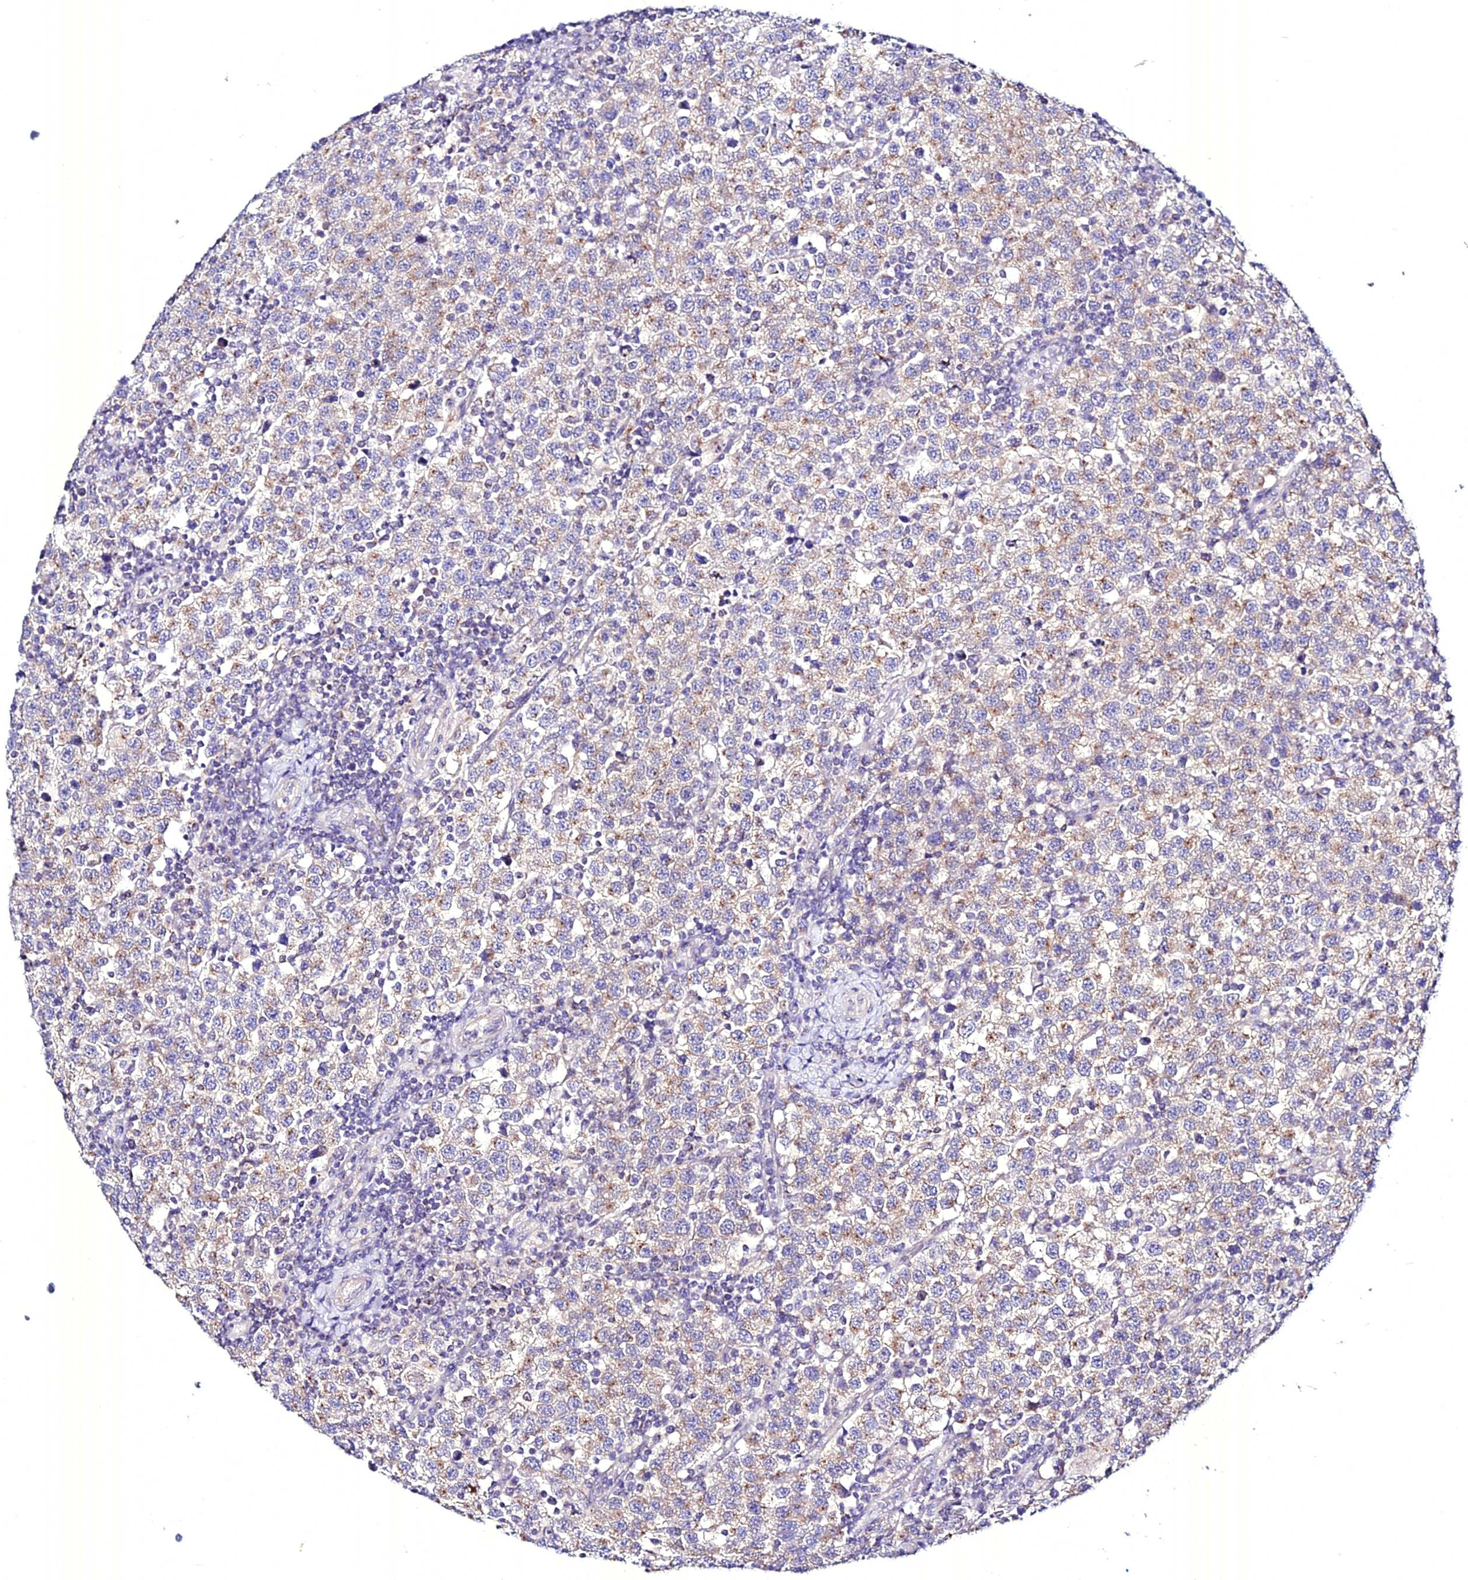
{"staining": {"intensity": "negative", "quantity": "none", "location": "none"}, "tissue": "testis cancer", "cell_type": "Tumor cells", "image_type": "cancer", "snomed": [{"axis": "morphology", "description": "Seminoma, NOS"}, {"axis": "topography", "description": "Testis"}], "caption": "This is an immunohistochemistry image of human testis seminoma. There is no staining in tumor cells.", "gene": "ATG16L2", "patient": {"sex": "male", "age": 34}}